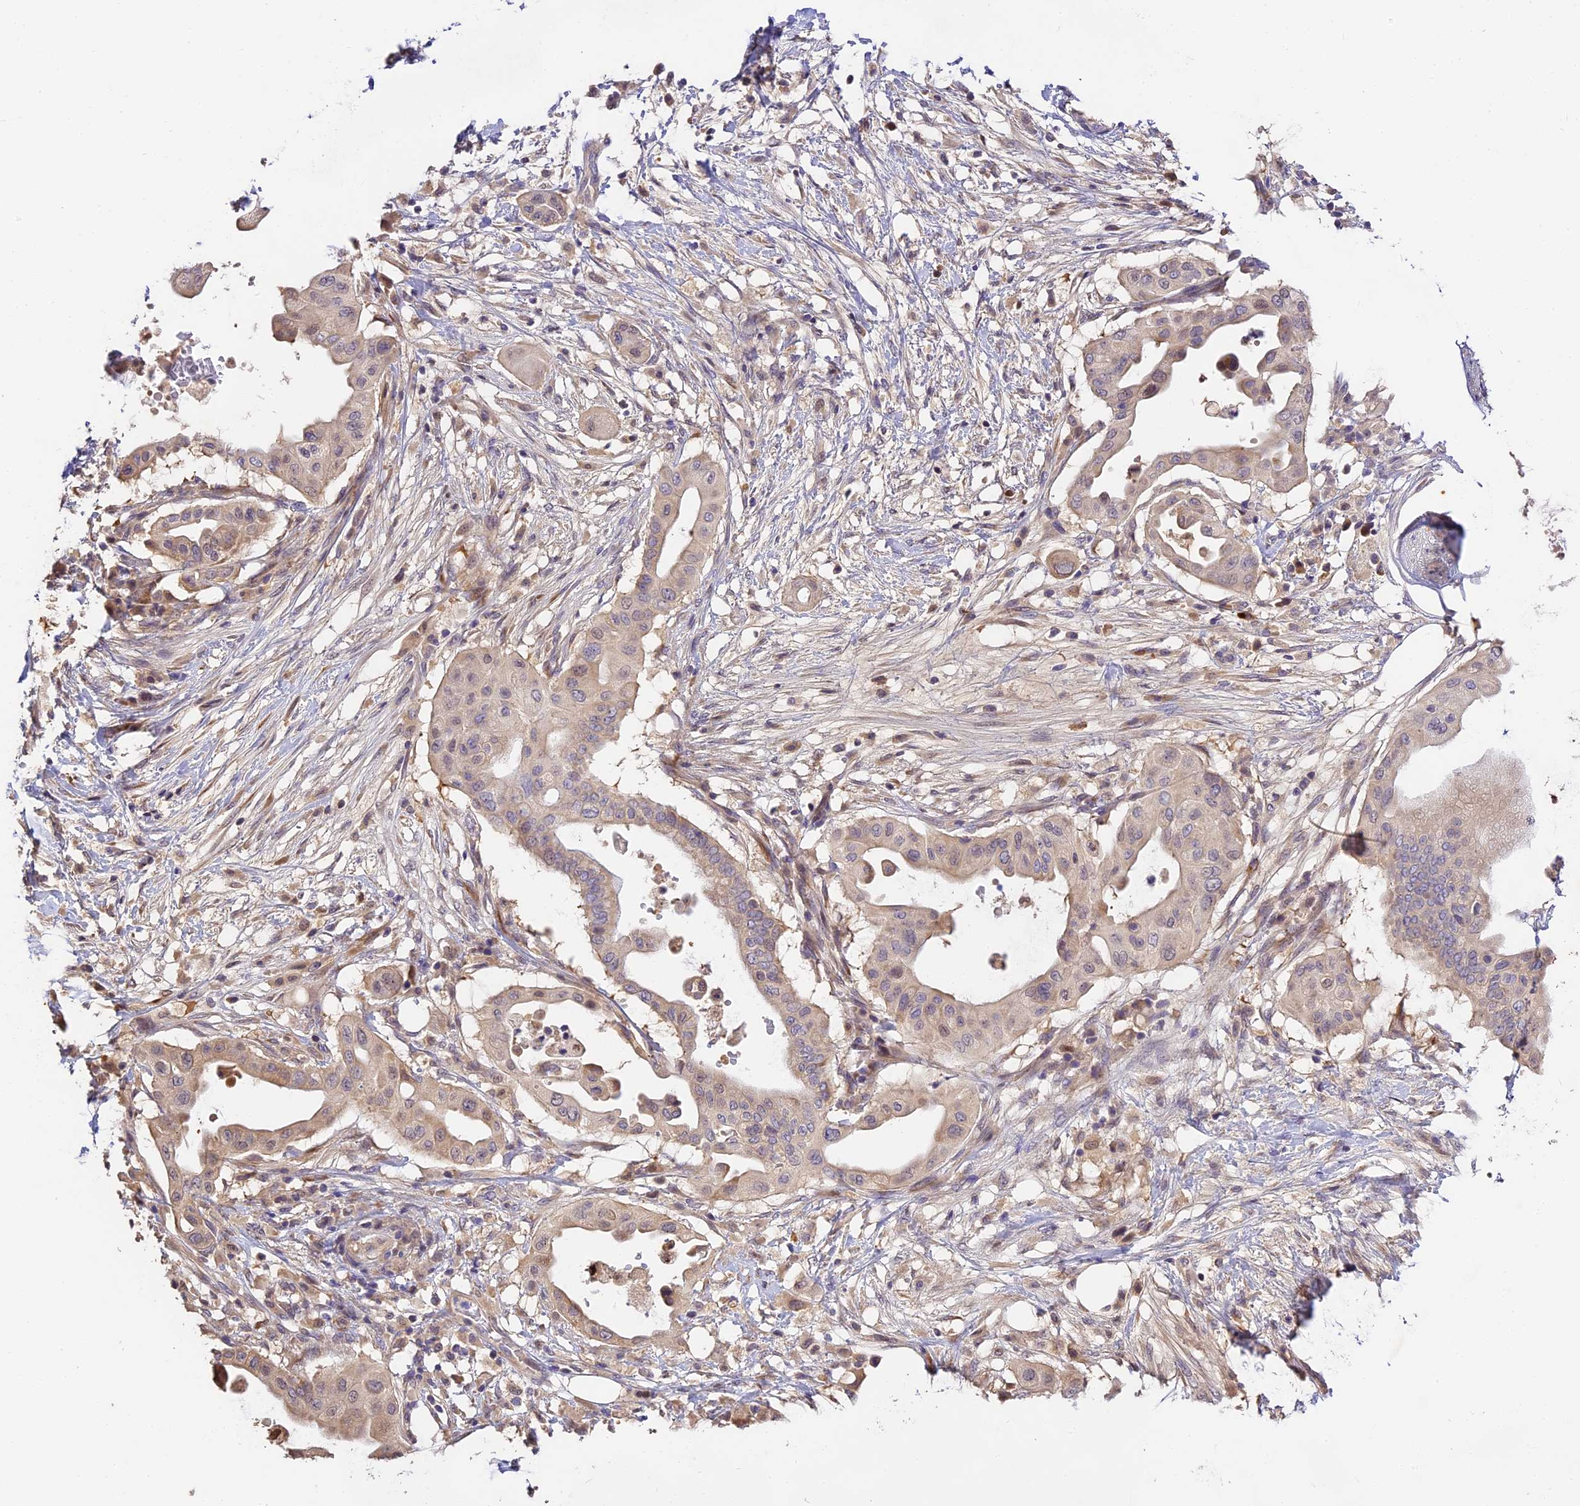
{"staining": {"intensity": "weak", "quantity": "25%-75%", "location": "cytoplasmic/membranous"}, "tissue": "pancreatic cancer", "cell_type": "Tumor cells", "image_type": "cancer", "snomed": [{"axis": "morphology", "description": "Adenocarcinoma, NOS"}, {"axis": "topography", "description": "Pancreas"}], "caption": "Immunohistochemical staining of adenocarcinoma (pancreatic) shows weak cytoplasmic/membranous protein positivity in approximately 25%-75% of tumor cells. (IHC, brightfield microscopy, high magnification).", "gene": "BSCL2", "patient": {"sex": "male", "age": 68}}